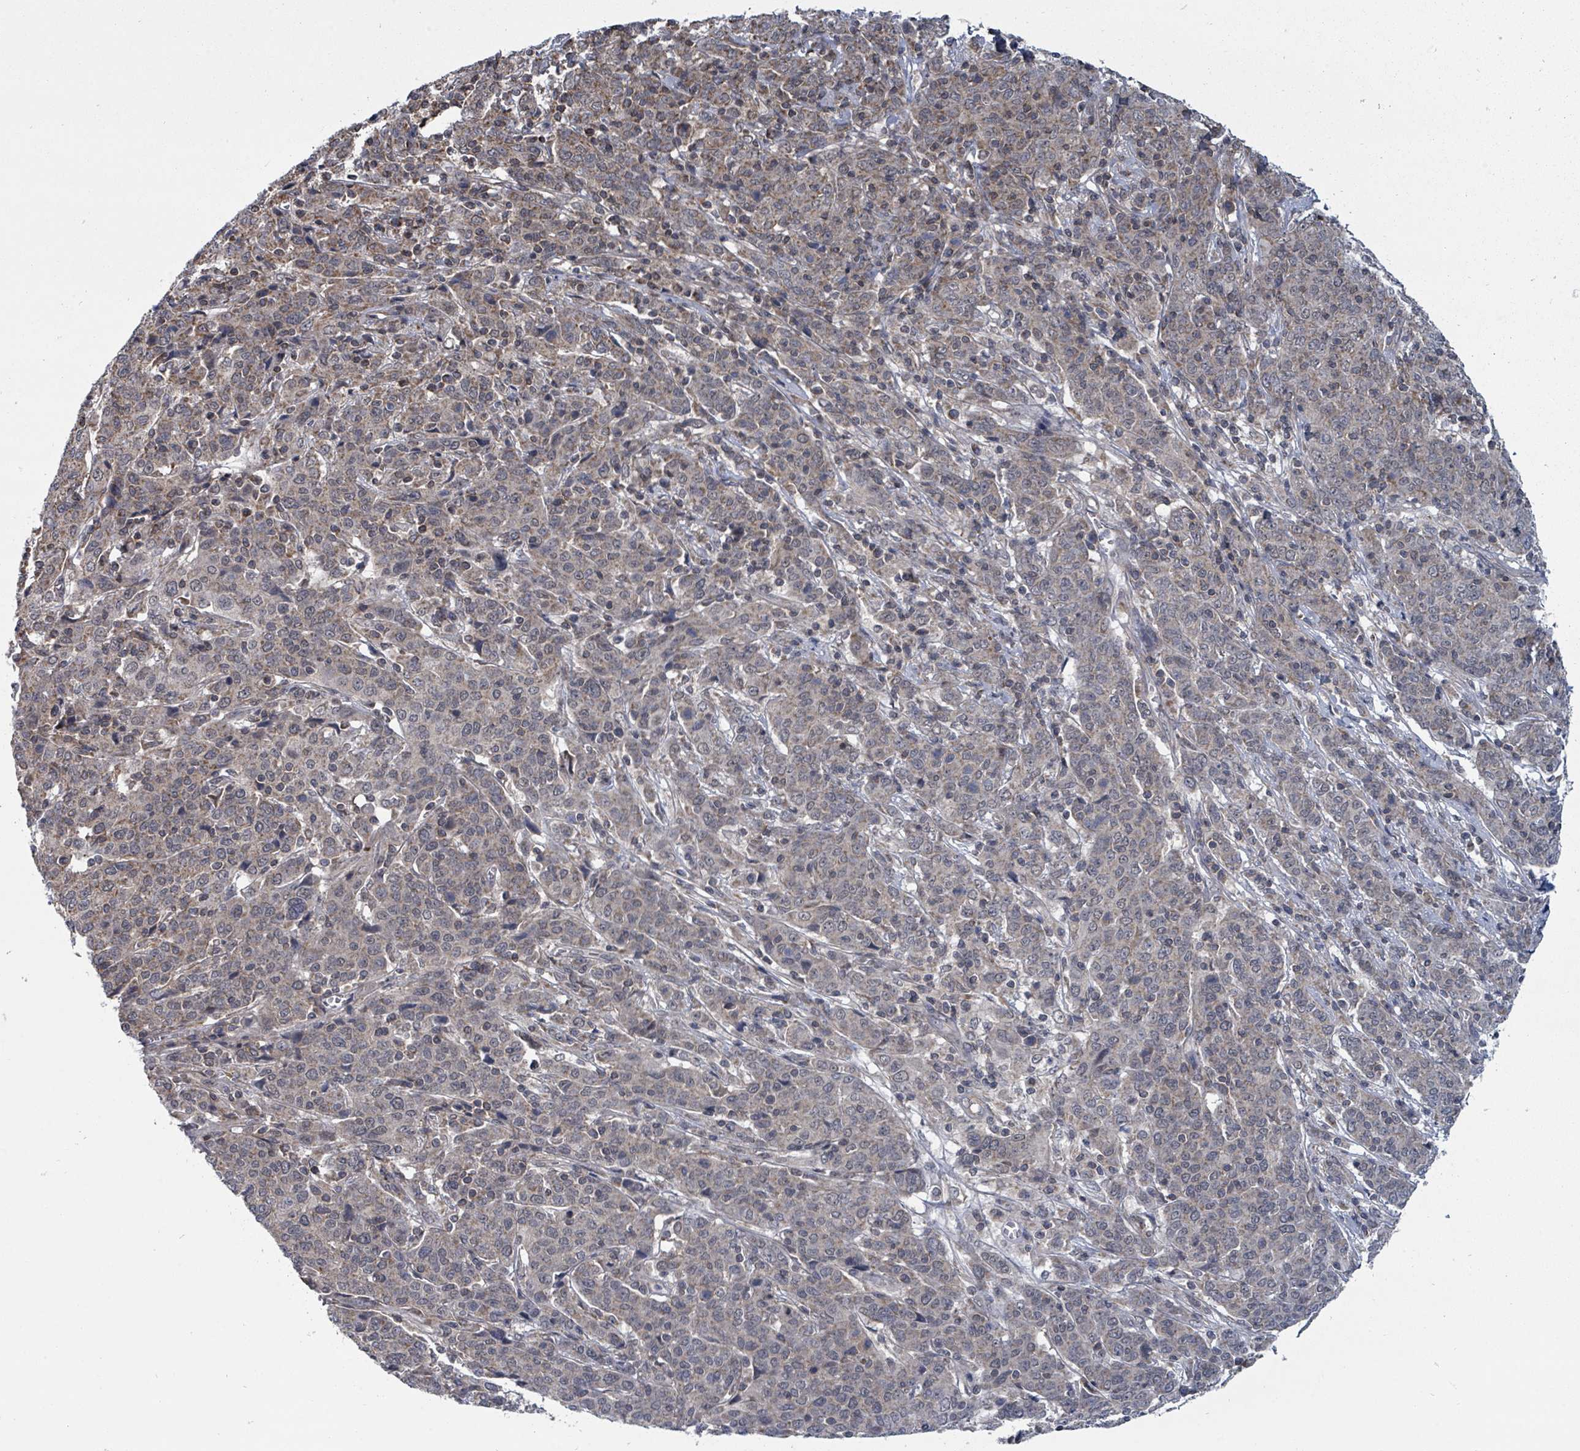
{"staining": {"intensity": "weak", "quantity": "<25%", "location": "cytoplasmic/membranous"}, "tissue": "cervical cancer", "cell_type": "Tumor cells", "image_type": "cancer", "snomed": [{"axis": "morphology", "description": "Squamous cell carcinoma, NOS"}, {"axis": "topography", "description": "Cervix"}], "caption": "Cervical cancer stained for a protein using immunohistochemistry displays no positivity tumor cells.", "gene": "MAGOHB", "patient": {"sex": "female", "age": 67}}